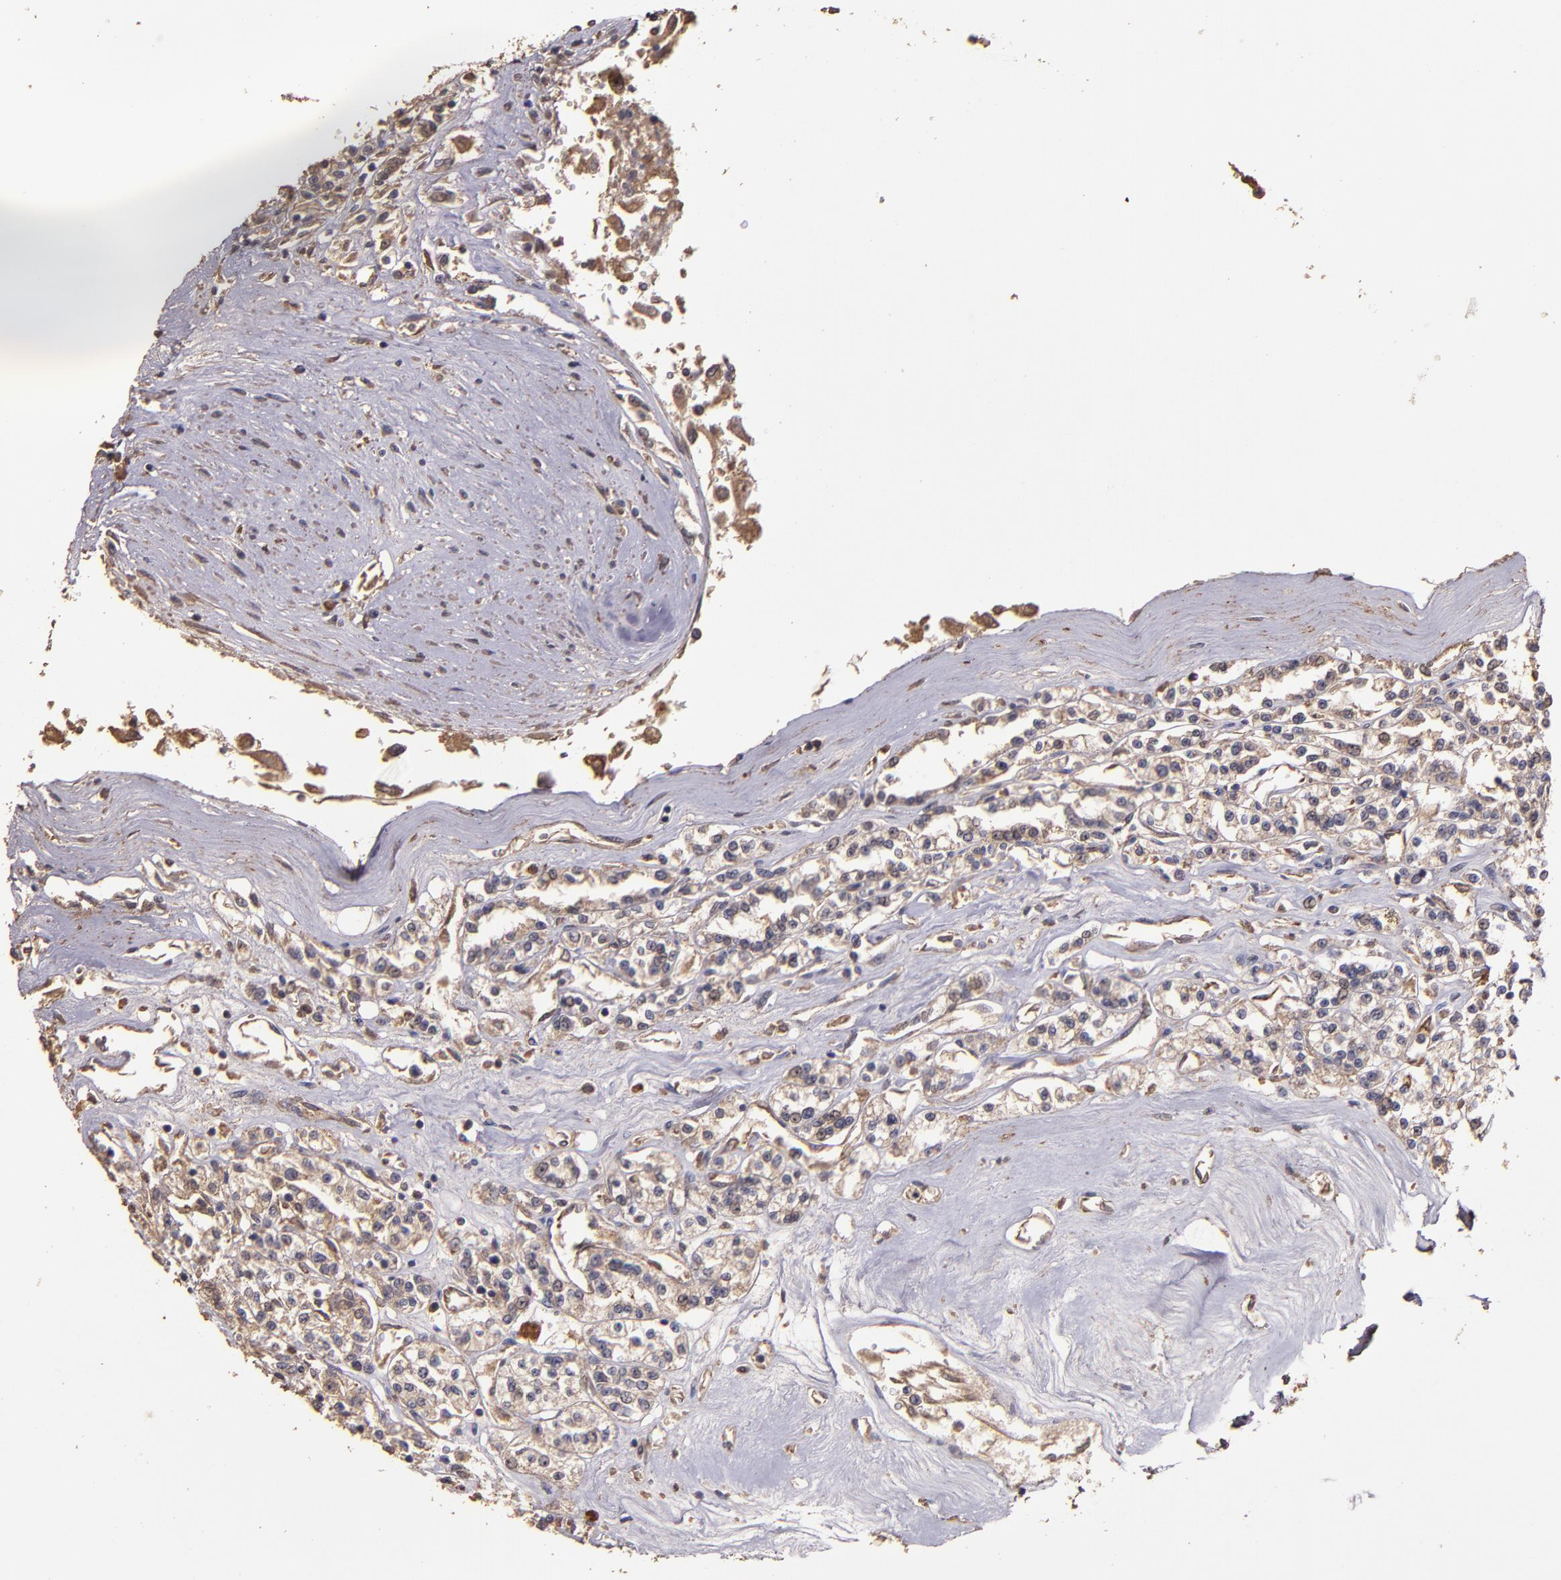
{"staining": {"intensity": "weak", "quantity": ">75%", "location": "cytoplasmic/membranous"}, "tissue": "renal cancer", "cell_type": "Tumor cells", "image_type": "cancer", "snomed": [{"axis": "morphology", "description": "Adenocarcinoma, NOS"}, {"axis": "topography", "description": "Kidney"}], "caption": "This histopathology image shows renal adenocarcinoma stained with immunohistochemistry to label a protein in brown. The cytoplasmic/membranous of tumor cells show weak positivity for the protein. Nuclei are counter-stained blue.", "gene": "HECTD1", "patient": {"sex": "female", "age": 76}}